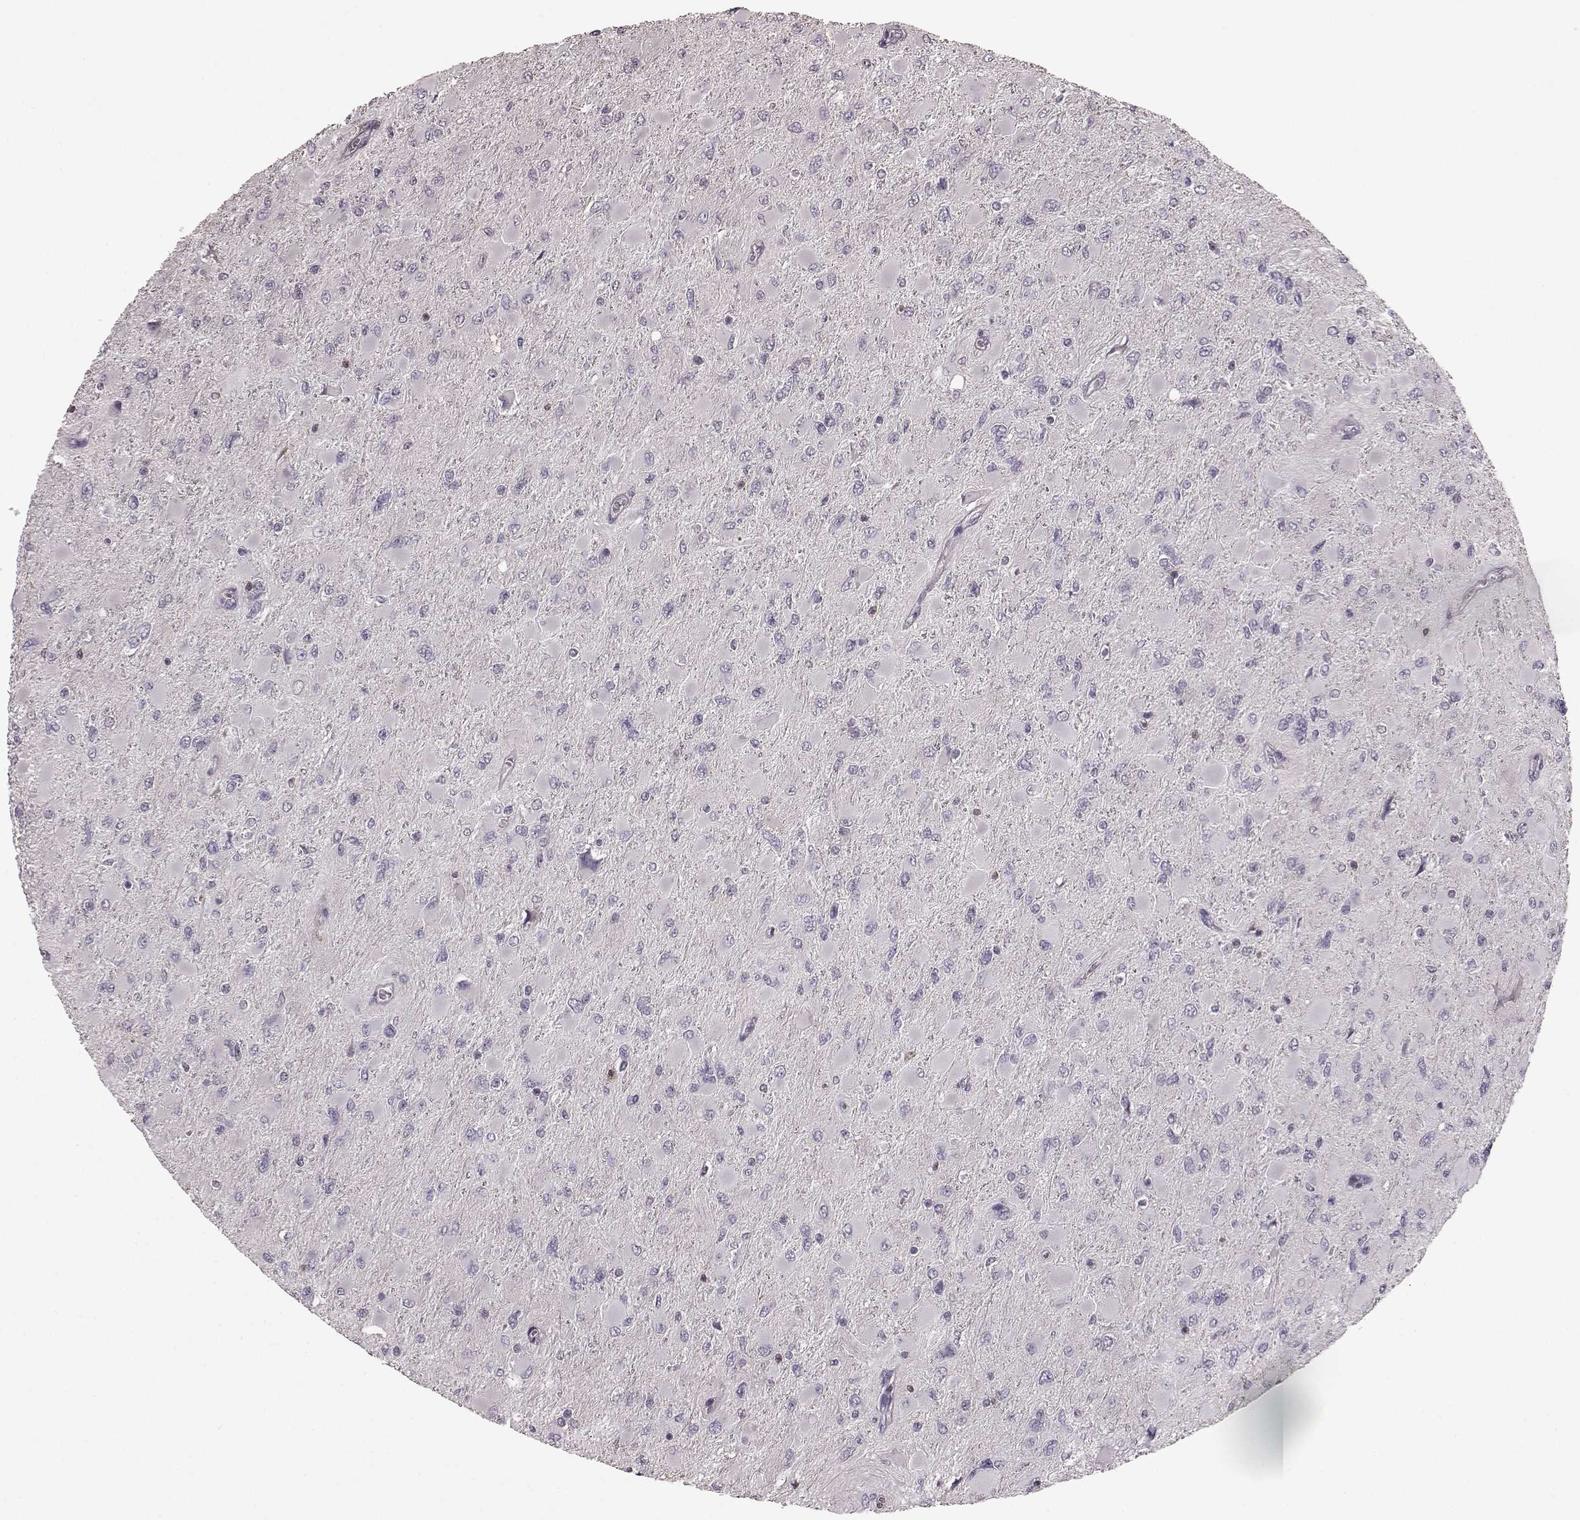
{"staining": {"intensity": "negative", "quantity": "none", "location": "none"}, "tissue": "glioma", "cell_type": "Tumor cells", "image_type": "cancer", "snomed": [{"axis": "morphology", "description": "Glioma, malignant, High grade"}, {"axis": "topography", "description": "Cerebral cortex"}], "caption": "Protein analysis of glioma demonstrates no significant staining in tumor cells.", "gene": "PDCD1", "patient": {"sex": "female", "age": 36}}